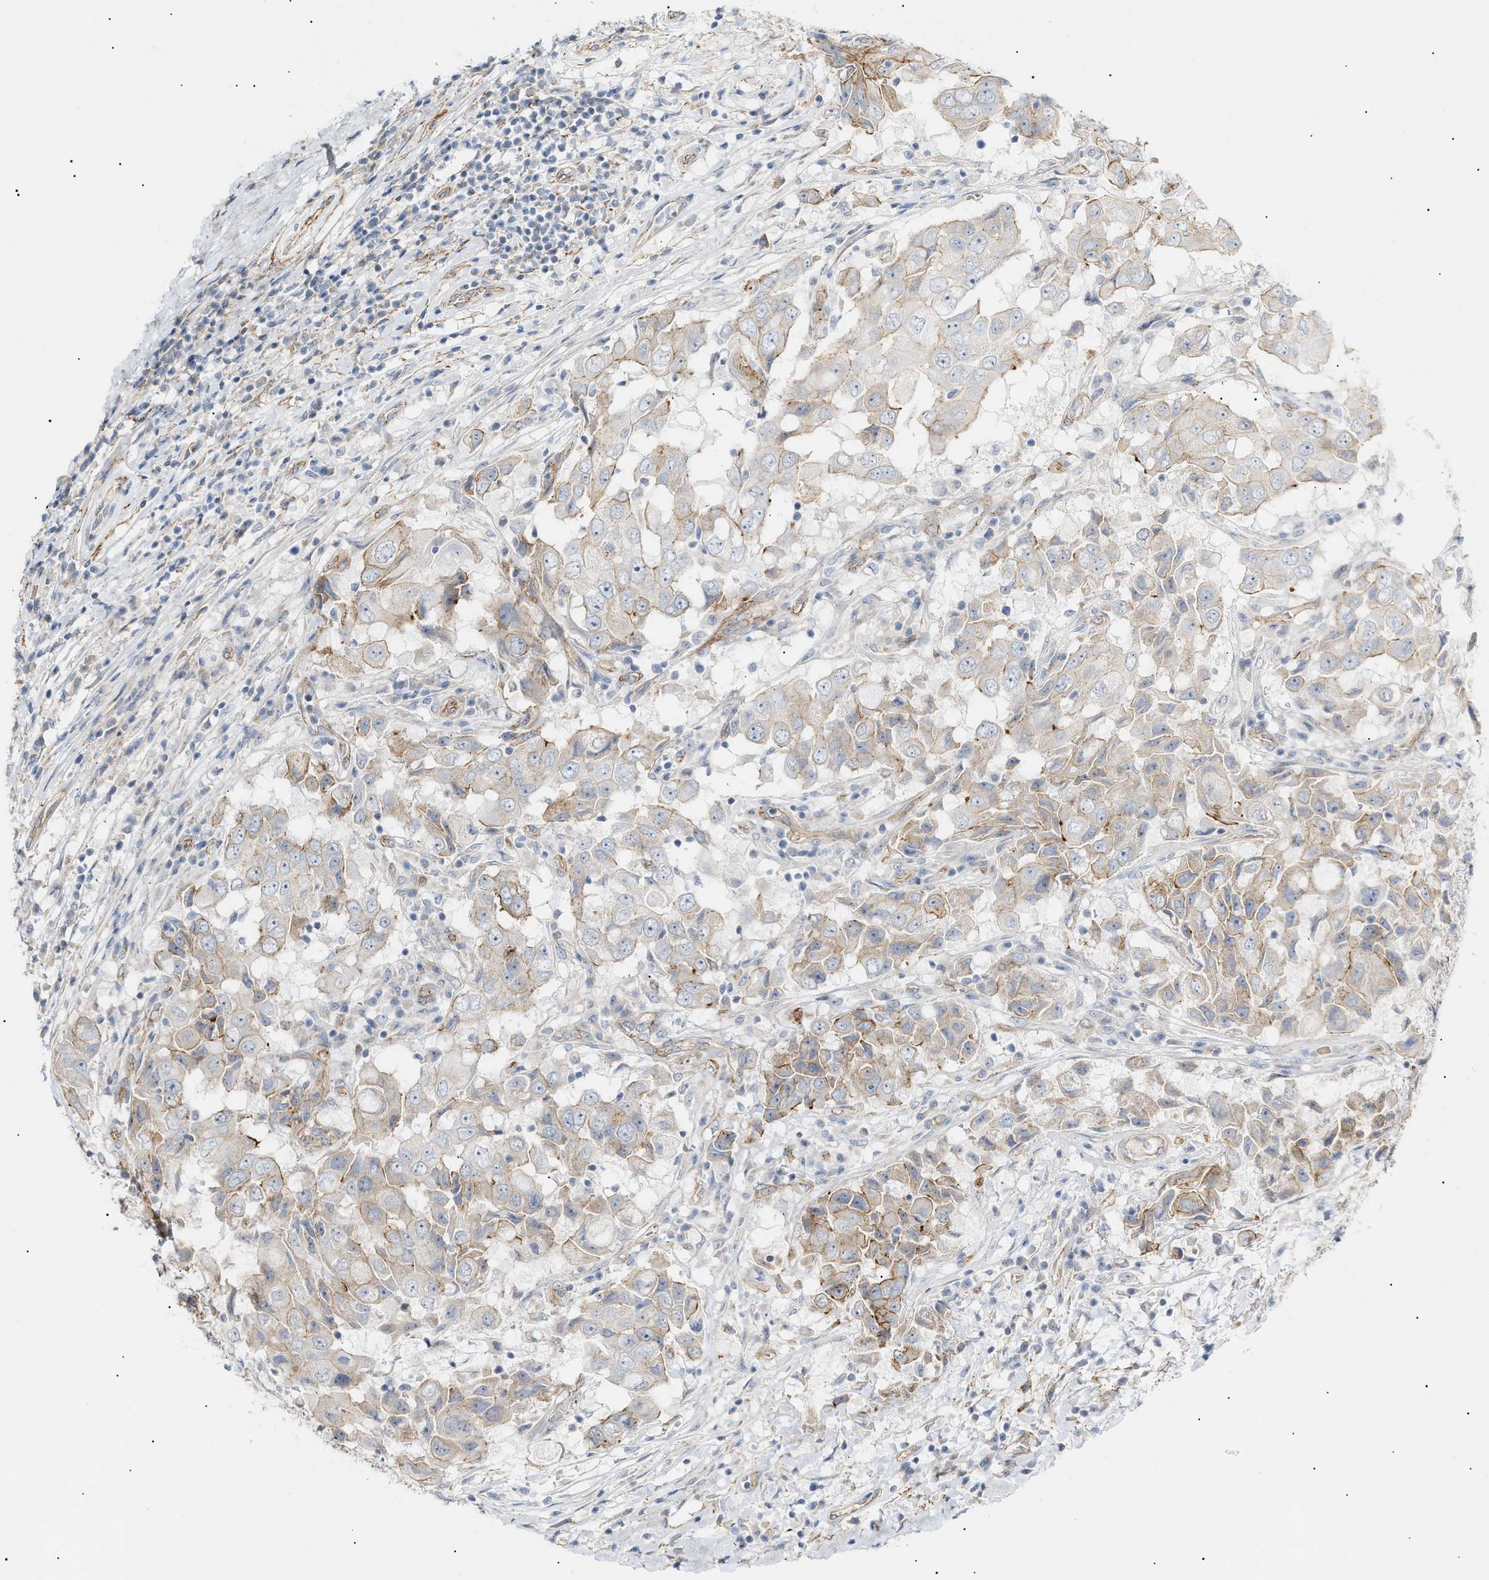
{"staining": {"intensity": "moderate", "quantity": "<25%", "location": "cytoplasmic/membranous"}, "tissue": "breast cancer", "cell_type": "Tumor cells", "image_type": "cancer", "snomed": [{"axis": "morphology", "description": "Duct carcinoma"}, {"axis": "topography", "description": "Breast"}], "caption": "This is a micrograph of immunohistochemistry staining of breast cancer, which shows moderate positivity in the cytoplasmic/membranous of tumor cells.", "gene": "ZFHX2", "patient": {"sex": "female", "age": 27}}